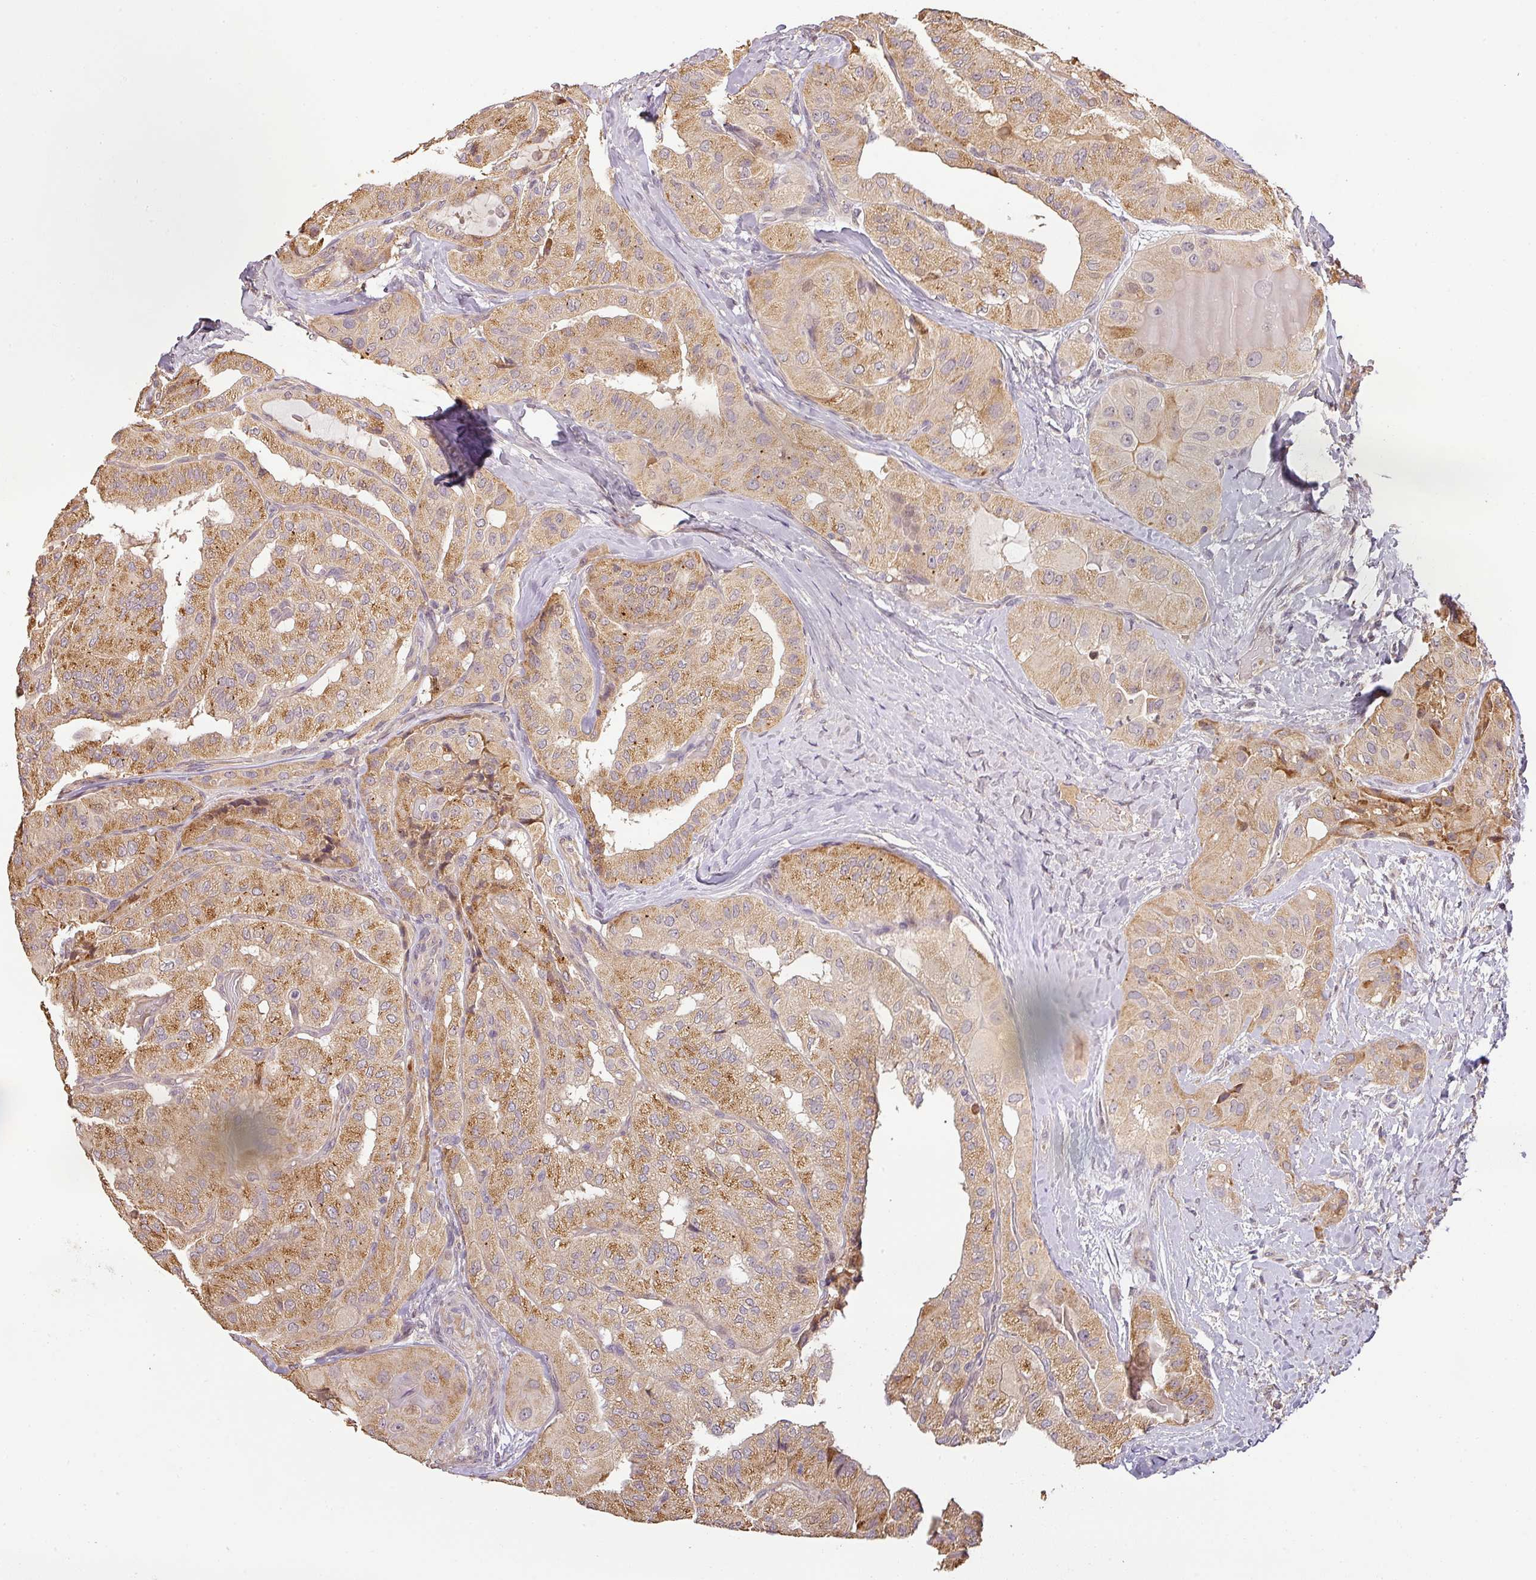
{"staining": {"intensity": "moderate", "quantity": "25%-75%", "location": "cytoplasmic/membranous"}, "tissue": "thyroid cancer", "cell_type": "Tumor cells", "image_type": "cancer", "snomed": [{"axis": "morphology", "description": "Normal tissue, NOS"}, {"axis": "morphology", "description": "Papillary adenocarcinoma, NOS"}, {"axis": "topography", "description": "Thyroid gland"}], "caption": "About 25%-75% of tumor cells in human thyroid cancer (papillary adenocarcinoma) show moderate cytoplasmic/membranous protein positivity as visualized by brown immunohistochemical staining.", "gene": "BPIFB3", "patient": {"sex": "female", "age": 59}}